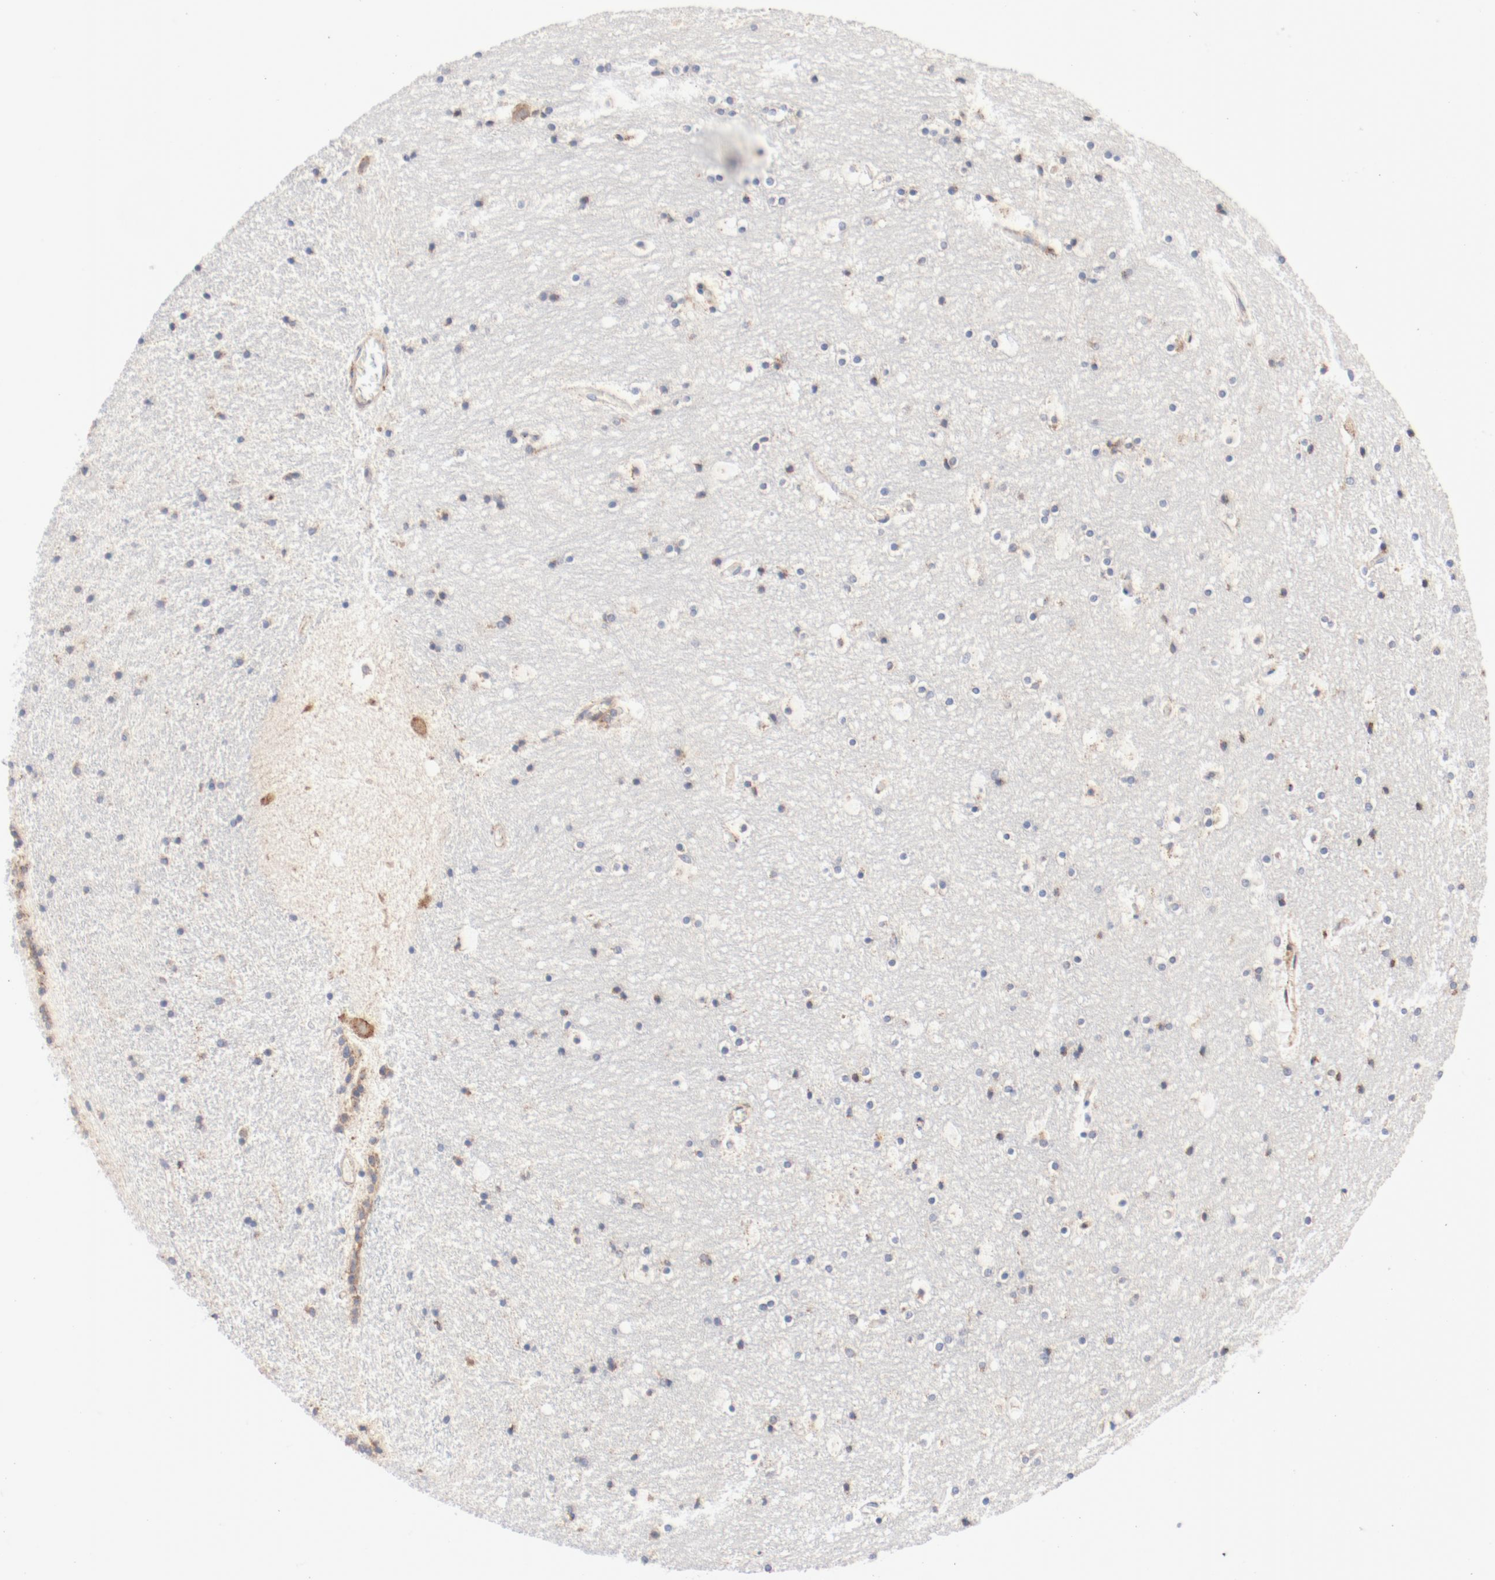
{"staining": {"intensity": "moderate", "quantity": "<25%", "location": "cytoplasmic/membranous"}, "tissue": "hippocampus", "cell_type": "Glial cells", "image_type": "normal", "snomed": [{"axis": "morphology", "description": "Normal tissue, NOS"}, {"axis": "topography", "description": "Hippocampus"}], "caption": "Glial cells show moderate cytoplasmic/membranous positivity in approximately <25% of cells in benign hippocampus.", "gene": "PDPK1", "patient": {"sex": "male", "age": 45}}